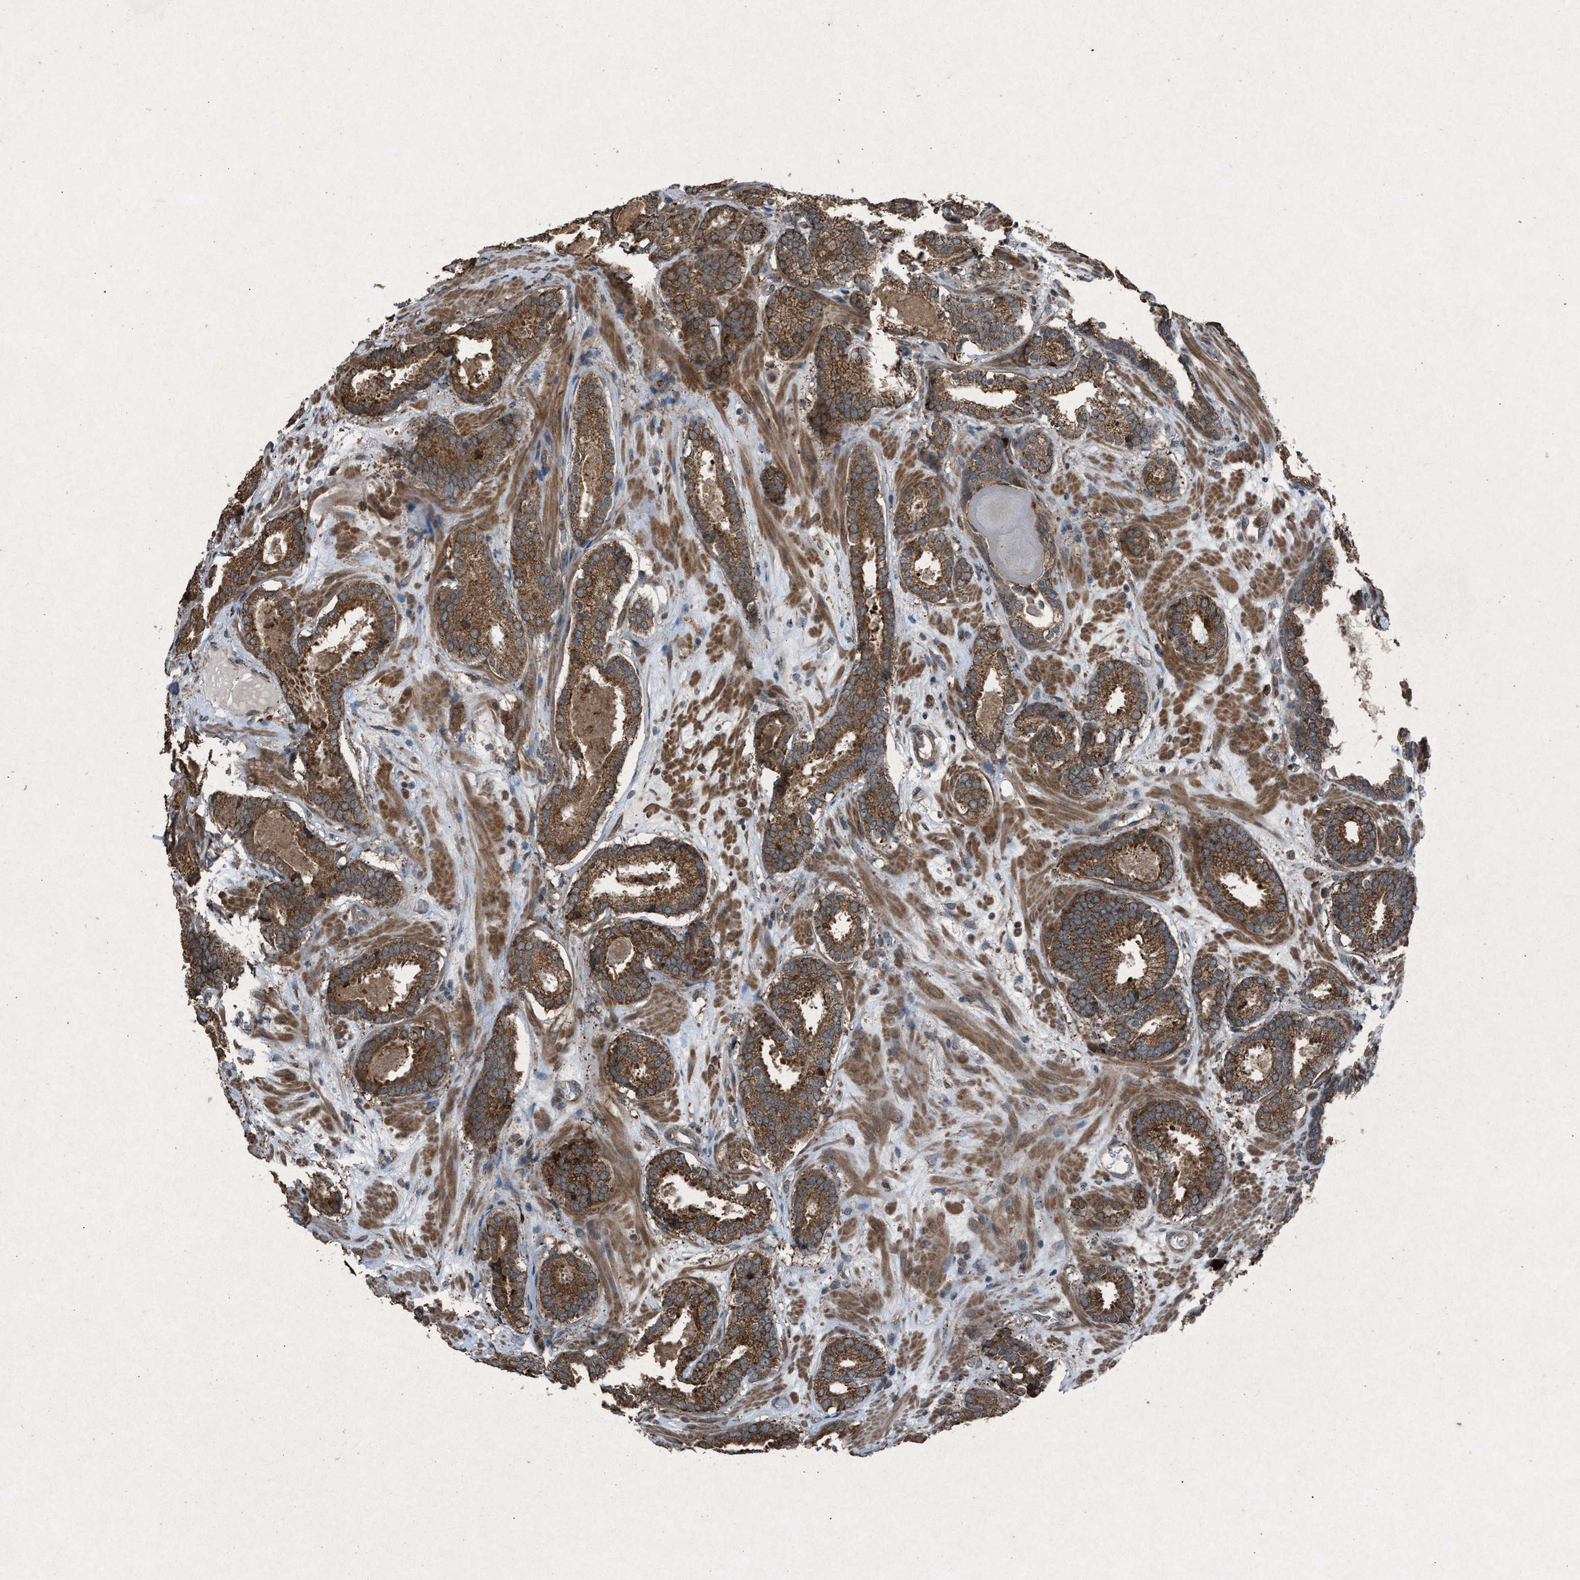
{"staining": {"intensity": "moderate", "quantity": ">75%", "location": "cytoplasmic/membranous"}, "tissue": "prostate cancer", "cell_type": "Tumor cells", "image_type": "cancer", "snomed": [{"axis": "morphology", "description": "Adenocarcinoma, Low grade"}, {"axis": "topography", "description": "Prostate"}], "caption": "High-power microscopy captured an immunohistochemistry photomicrograph of prostate cancer, revealing moderate cytoplasmic/membranous positivity in about >75% of tumor cells. (DAB (3,3'-diaminobenzidine) = brown stain, brightfield microscopy at high magnification).", "gene": "CALR", "patient": {"sex": "male", "age": 69}}